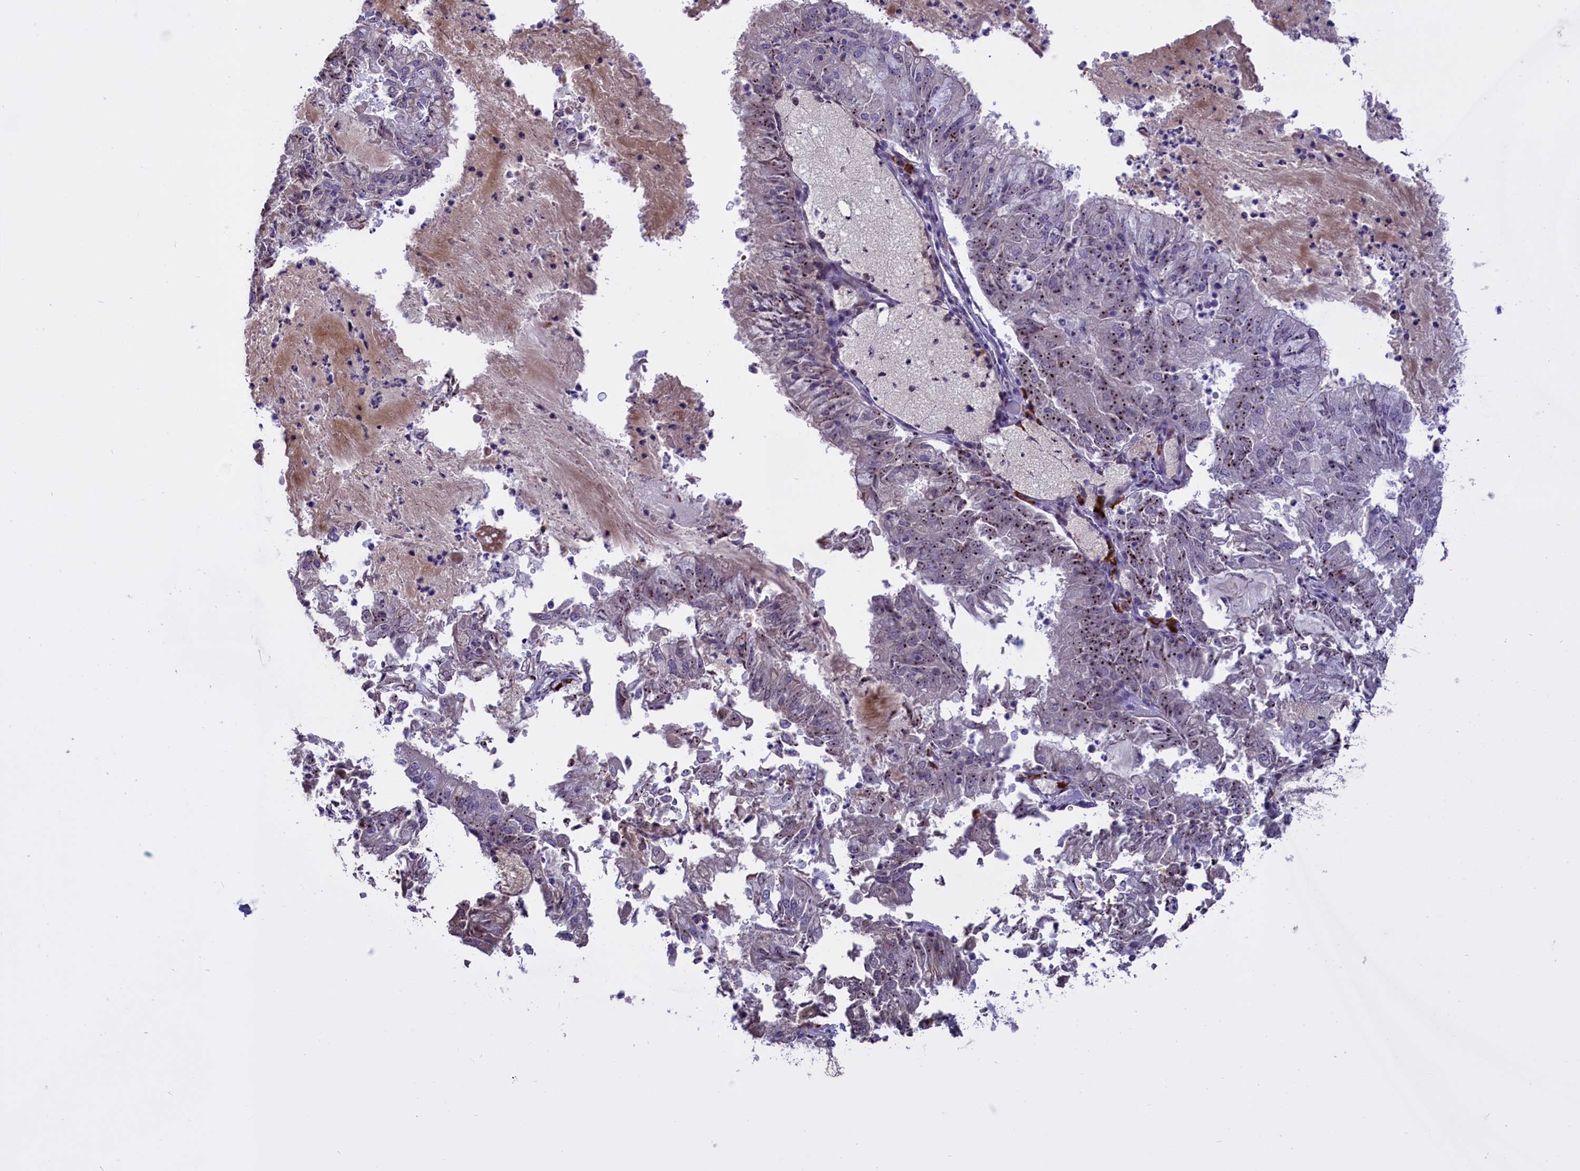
{"staining": {"intensity": "strong", "quantity": "25%-75%", "location": "nuclear"}, "tissue": "endometrial cancer", "cell_type": "Tumor cells", "image_type": "cancer", "snomed": [{"axis": "morphology", "description": "Adenocarcinoma, NOS"}, {"axis": "topography", "description": "Endometrium"}], "caption": "This histopathology image reveals IHC staining of human endometrial cancer, with high strong nuclear staining in approximately 25%-75% of tumor cells.", "gene": "TBL3", "patient": {"sex": "female", "age": 57}}